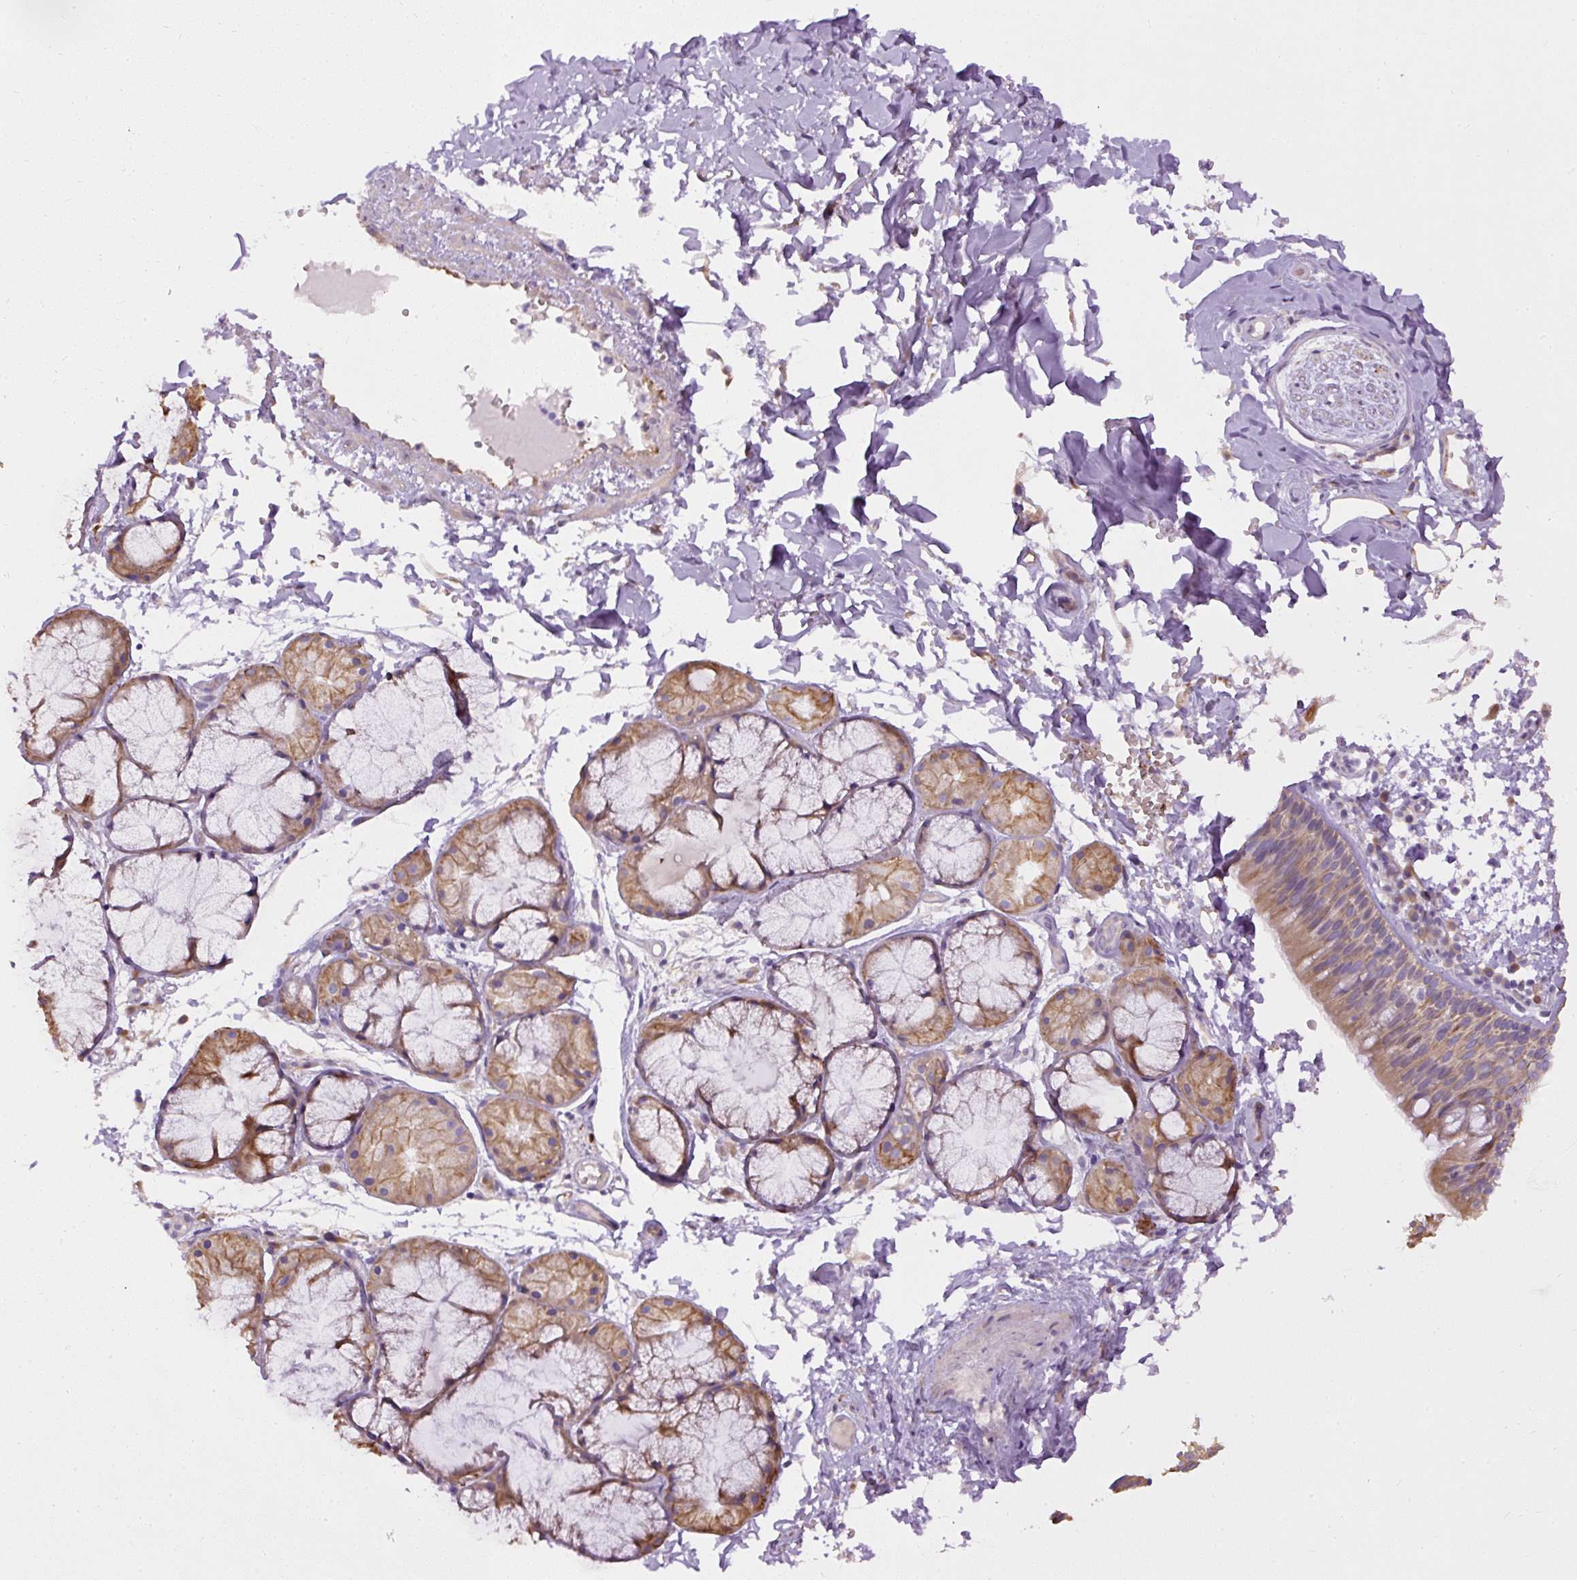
{"staining": {"intensity": "moderate", "quantity": ">75%", "location": "cytoplasmic/membranous"}, "tissue": "nasopharynx", "cell_type": "Respiratory epithelial cells", "image_type": "normal", "snomed": [{"axis": "morphology", "description": "Normal tissue, NOS"}, {"axis": "topography", "description": "Cartilage tissue"}, {"axis": "topography", "description": "Nasopharynx"}, {"axis": "topography", "description": "Thyroid gland"}], "caption": "A brown stain labels moderate cytoplasmic/membranous positivity of a protein in respiratory epithelial cells of normal nasopharynx.", "gene": "FAM149A", "patient": {"sex": "male", "age": 63}}